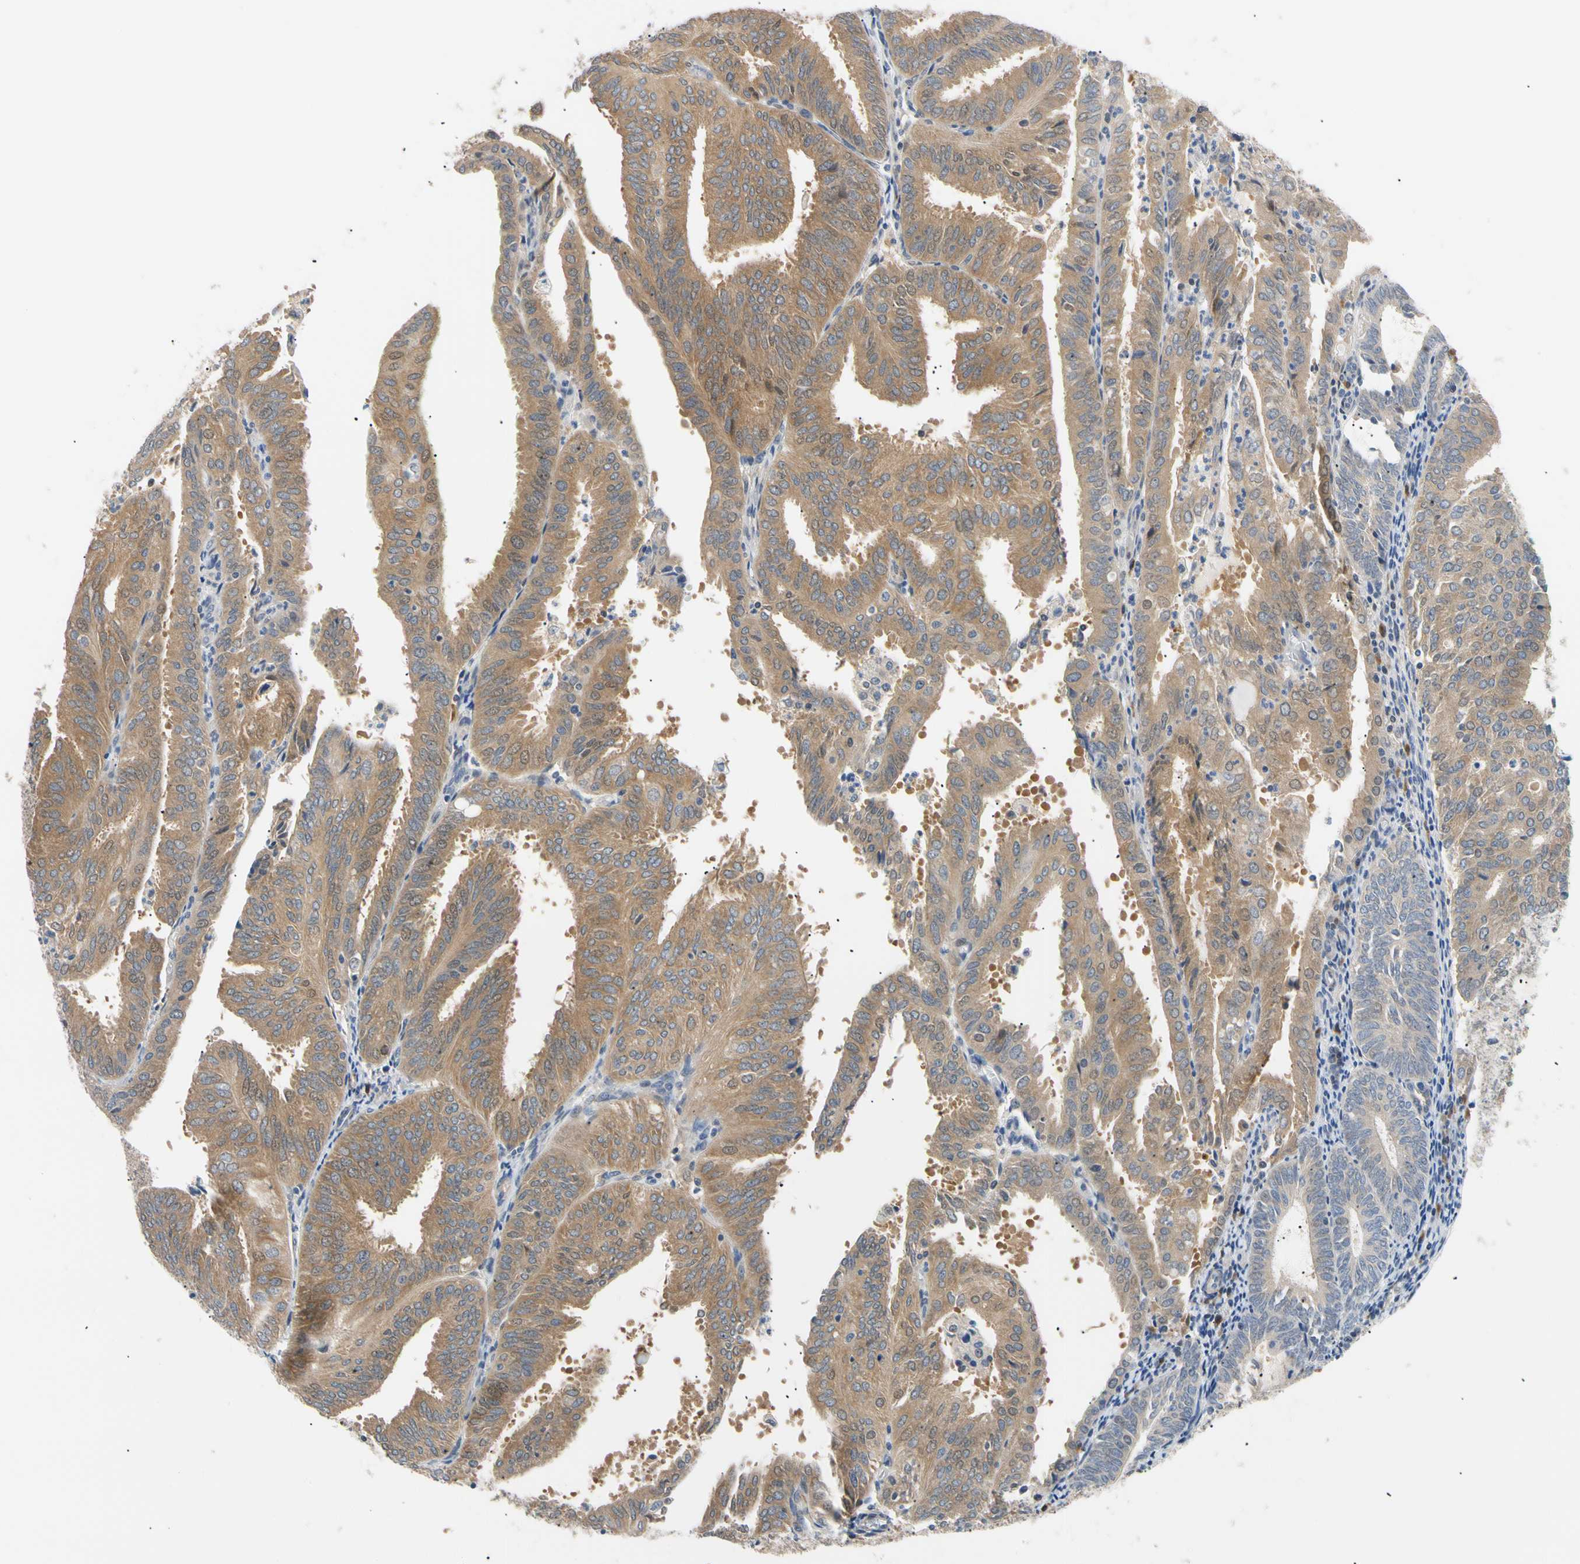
{"staining": {"intensity": "moderate", "quantity": ">75%", "location": "cytoplasmic/membranous"}, "tissue": "endometrial cancer", "cell_type": "Tumor cells", "image_type": "cancer", "snomed": [{"axis": "morphology", "description": "Adenocarcinoma, NOS"}, {"axis": "topography", "description": "Uterus"}], "caption": "A medium amount of moderate cytoplasmic/membranous staining is present in approximately >75% of tumor cells in endometrial cancer tissue. (brown staining indicates protein expression, while blue staining denotes nuclei).", "gene": "SEC23B", "patient": {"sex": "female", "age": 60}}